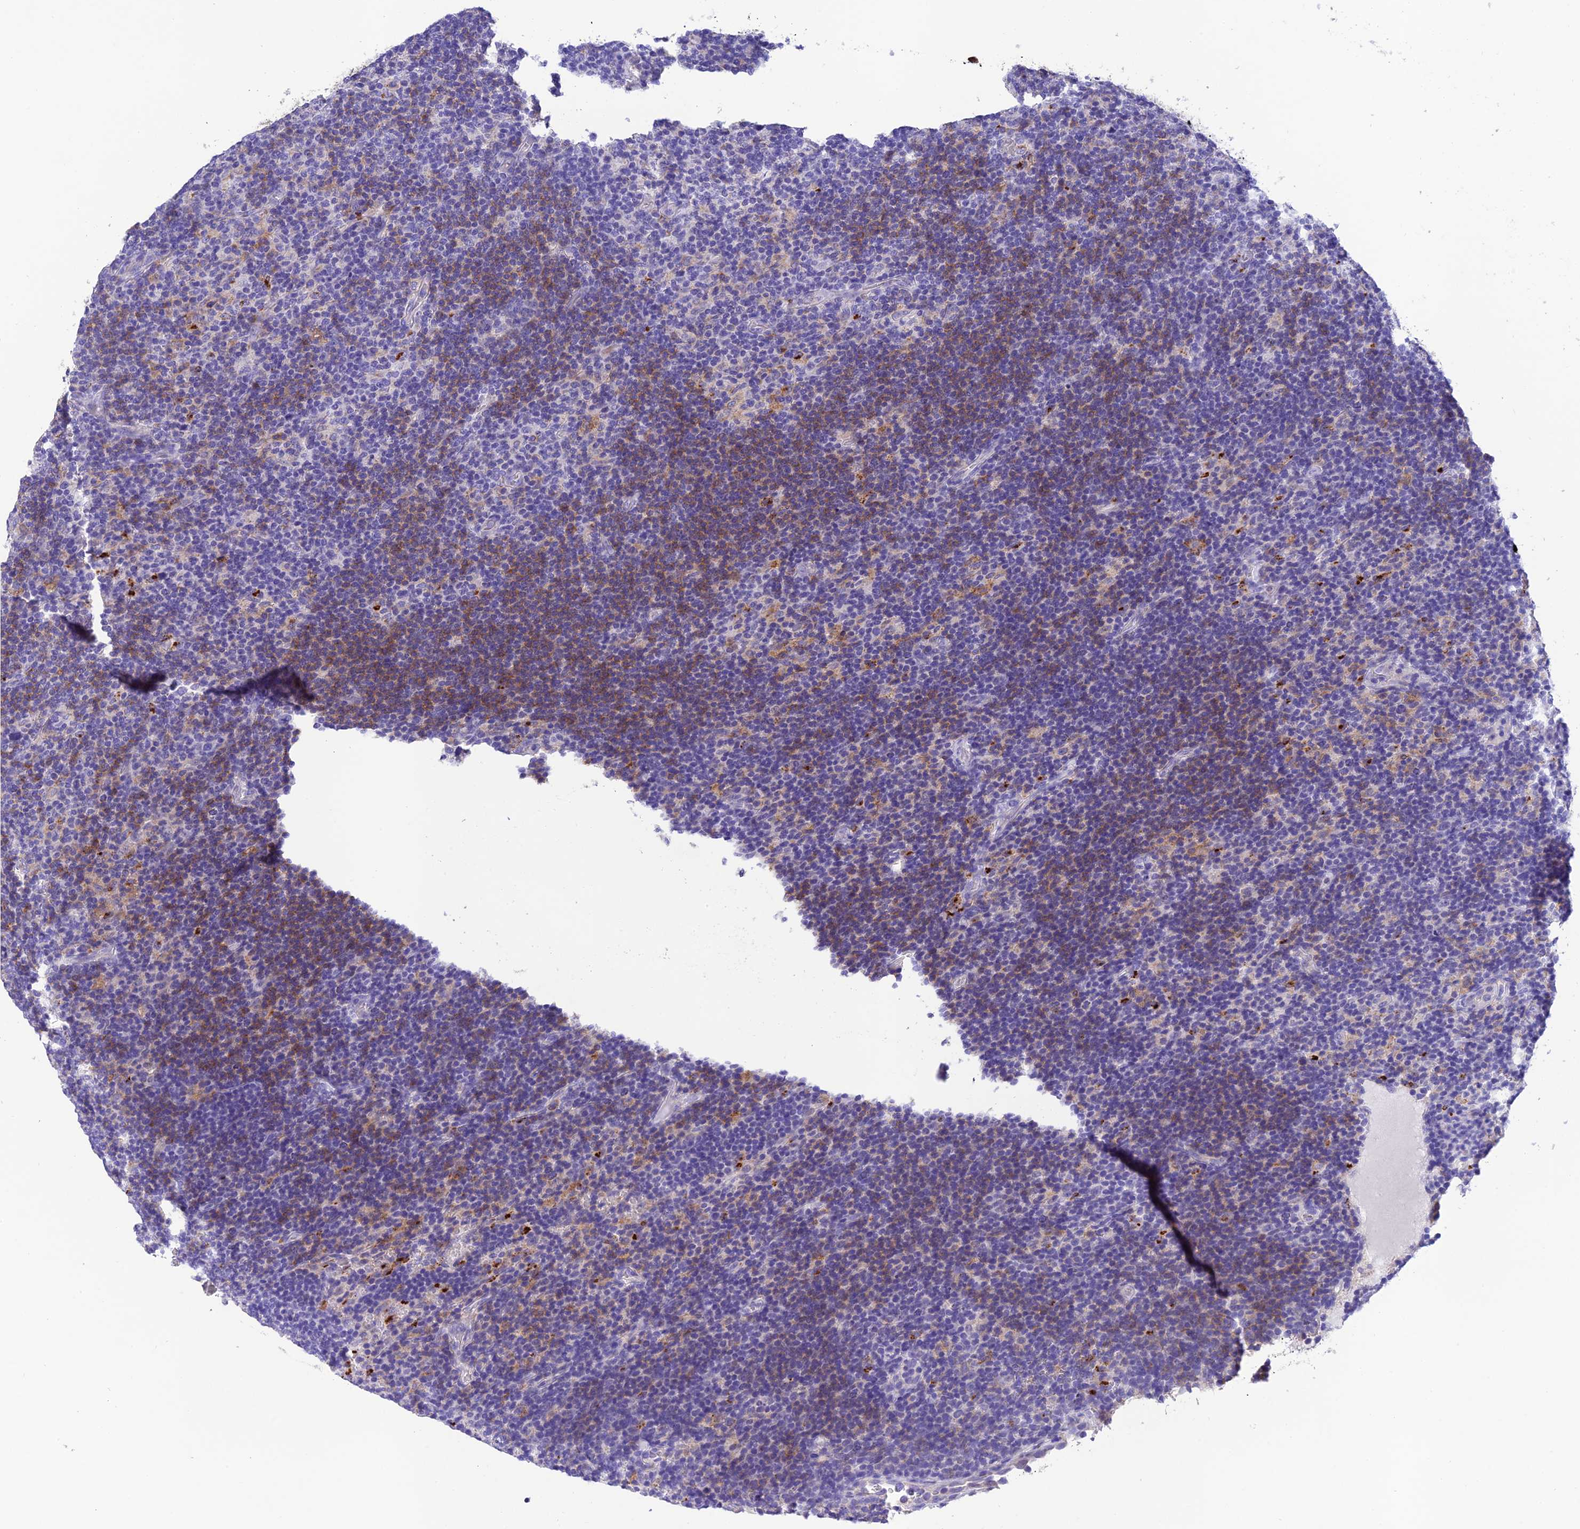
{"staining": {"intensity": "negative", "quantity": "none", "location": "none"}, "tissue": "lymphoma", "cell_type": "Tumor cells", "image_type": "cancer", "snomed": [{"axis": "morphology", "description": "Hodgkin's disease, NOS"}, {"axis": "topography", "description": "Lymph node"}], "caption": "IHC of human lymphoma reveals no staining in tumor cells. (DAB IHC, high magnification).", "gene": "MS4A5", "patient": {"sex": "female", "age": 57}}